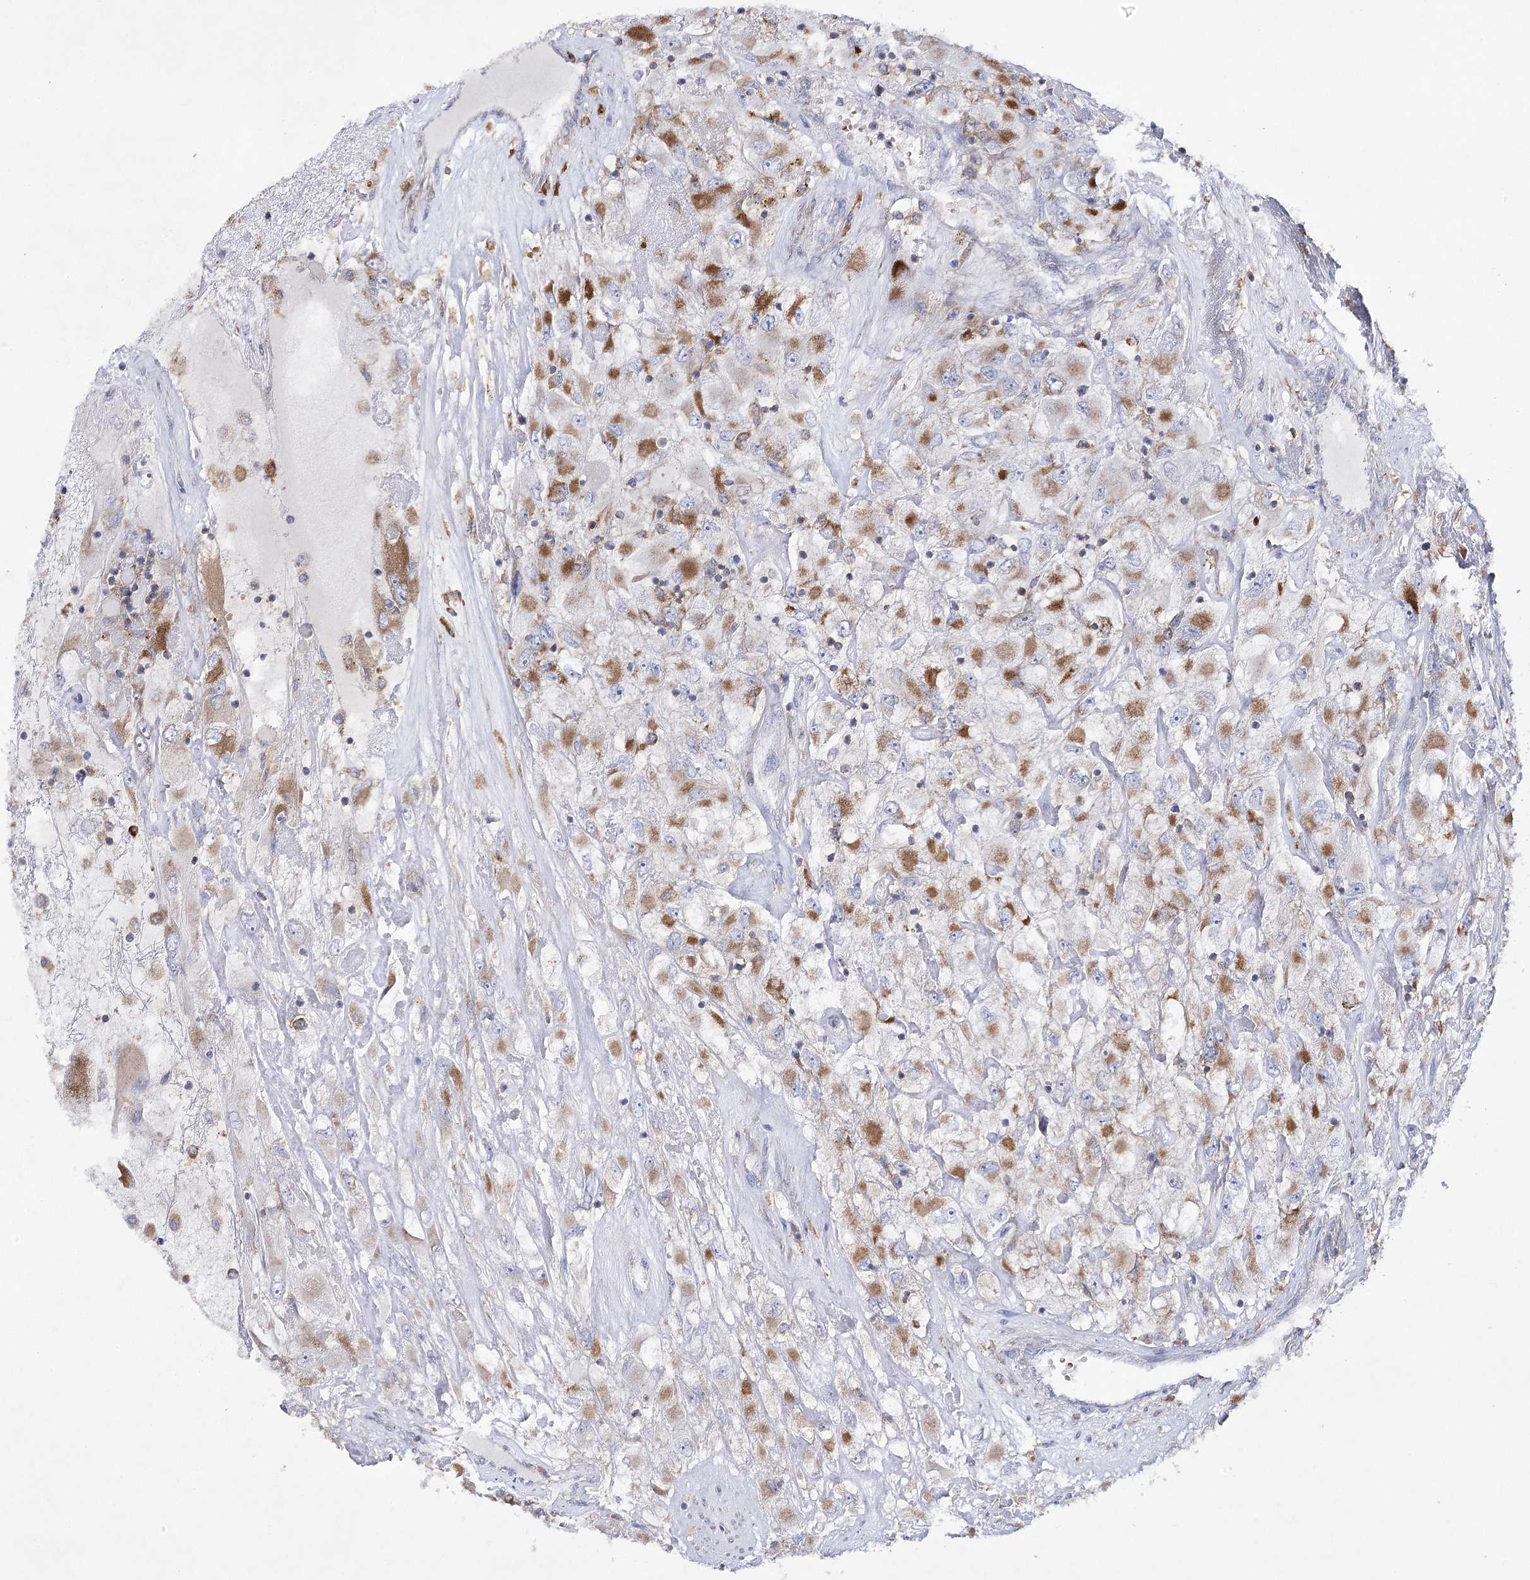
{"staining": {"intensity": "moderate", "quantity": ">75%", "location": "cytoplasmic/membranous"}, "tissue": "renal cancer", "cell_type": "Tumor cells", "image_type": "cancer", "snomed": [{"axis": "morphology", "description": "Adenocarcinoma, NOS"}, {"axis": "topography", "description": "Kidney"}], "caption": "Protein expression analysis of human renal cancer (adenocarcinoma) reveals moderate cytoplasmic/membranous staining in approximately >75% of tumor cells.", "gene": "COX15", "patient": {"sex": "female", "age": 52}}